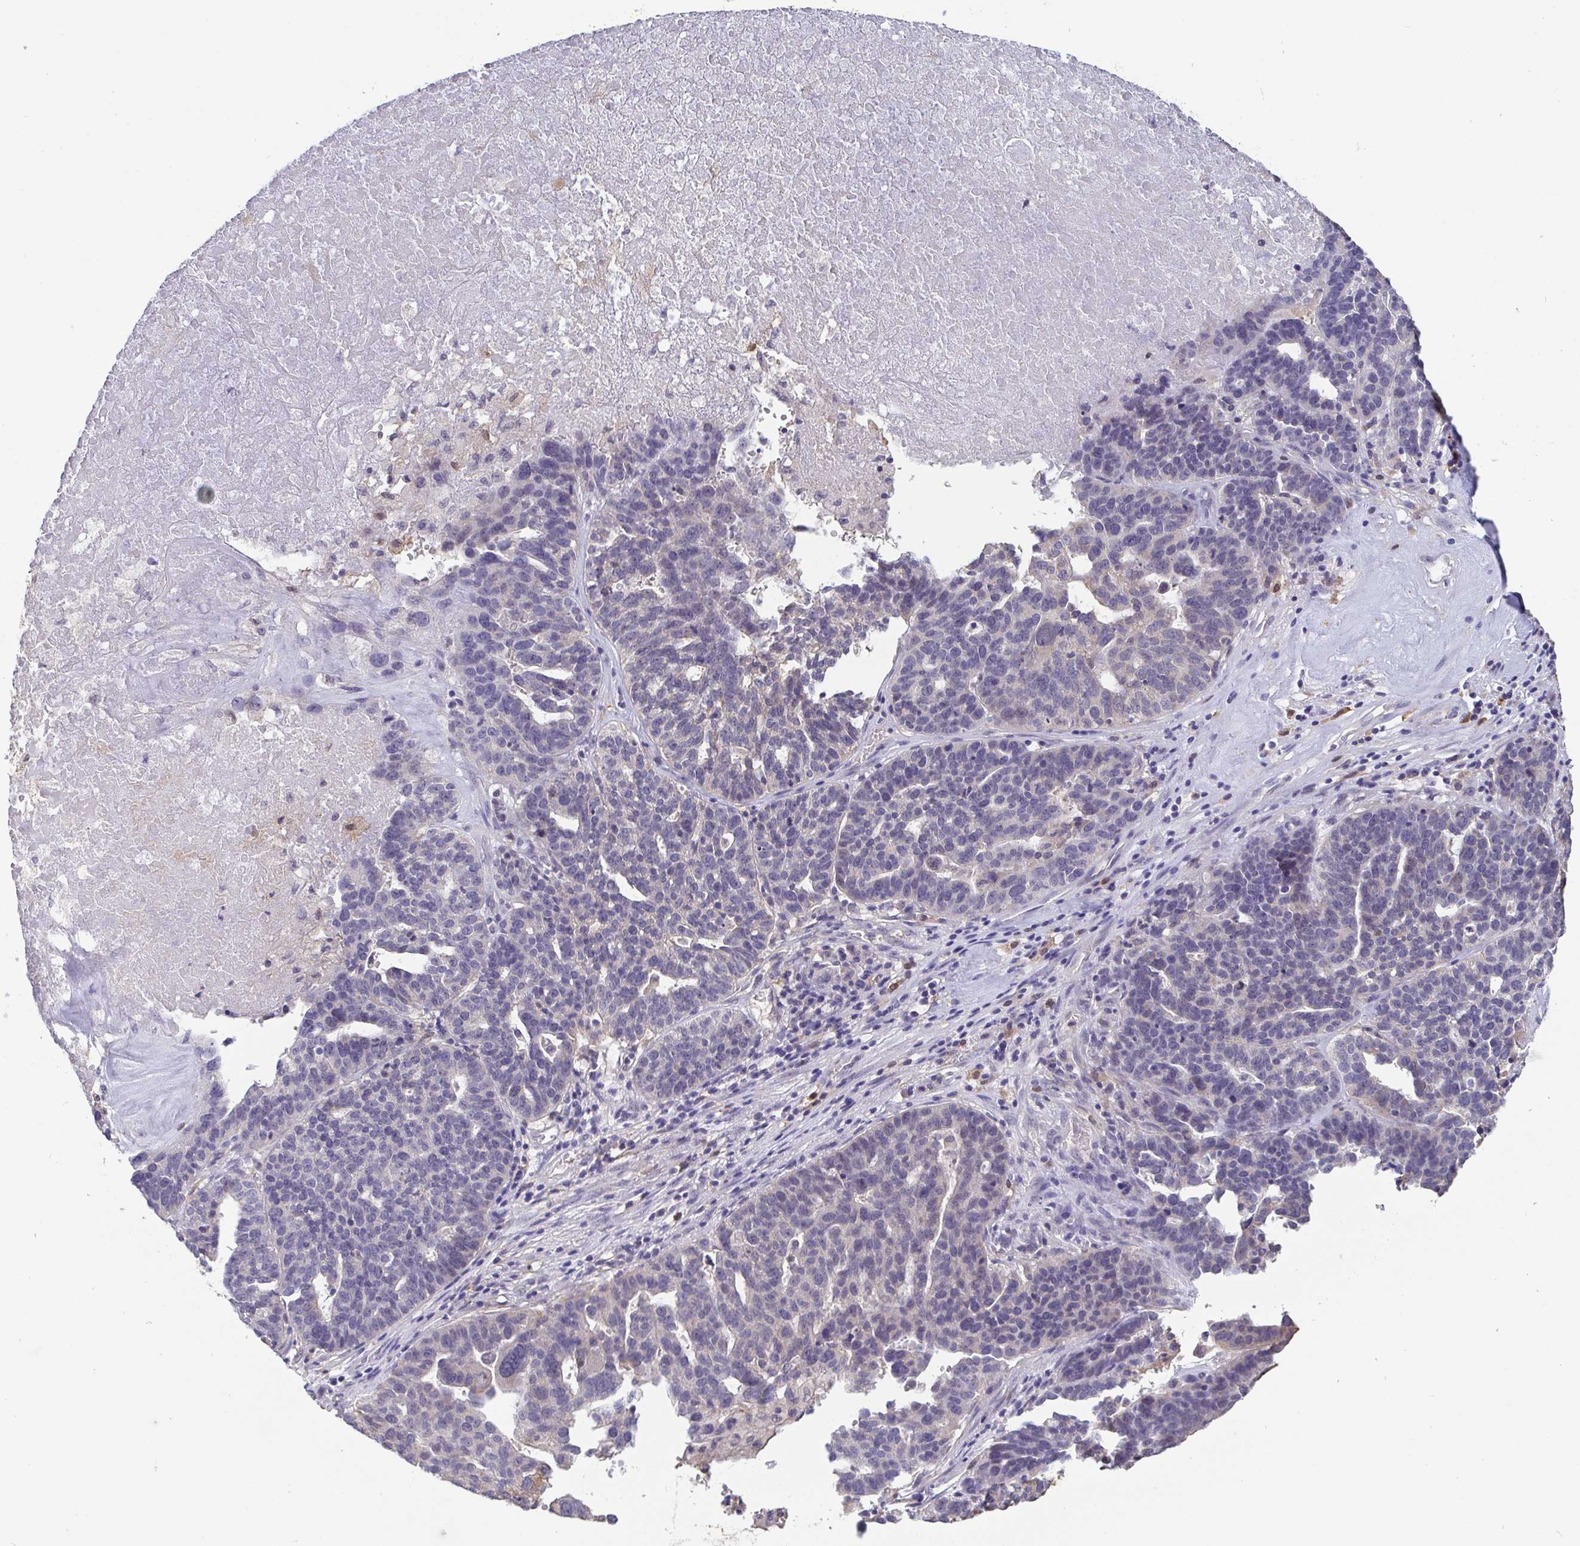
{"staining": {"intensity": "negative", "quantity": "none", "location": "none"}, "tissue": "ovarian cancer", "cell_type": "Tumor cells", "image_type": "cancer", "snomed": [{"axis": "morphology", "description": "Cystadenocarcinoma, serous, NOS"}, {"axis": "topography", "description": "Ovary"}], "caption": "DAB (3,3'-diaminobenzidine) immunohistochemical staining of human ovarian serous cystadenocarcinoma demonstrates no significant expression in tumor cells. (DAB (3,3'-diaminobenzidine) immunohistochemistry visualized using brightfield microscopy, high magnification).", "gene": "IDH1", "patient": {"sex": "female", "age": 59}}